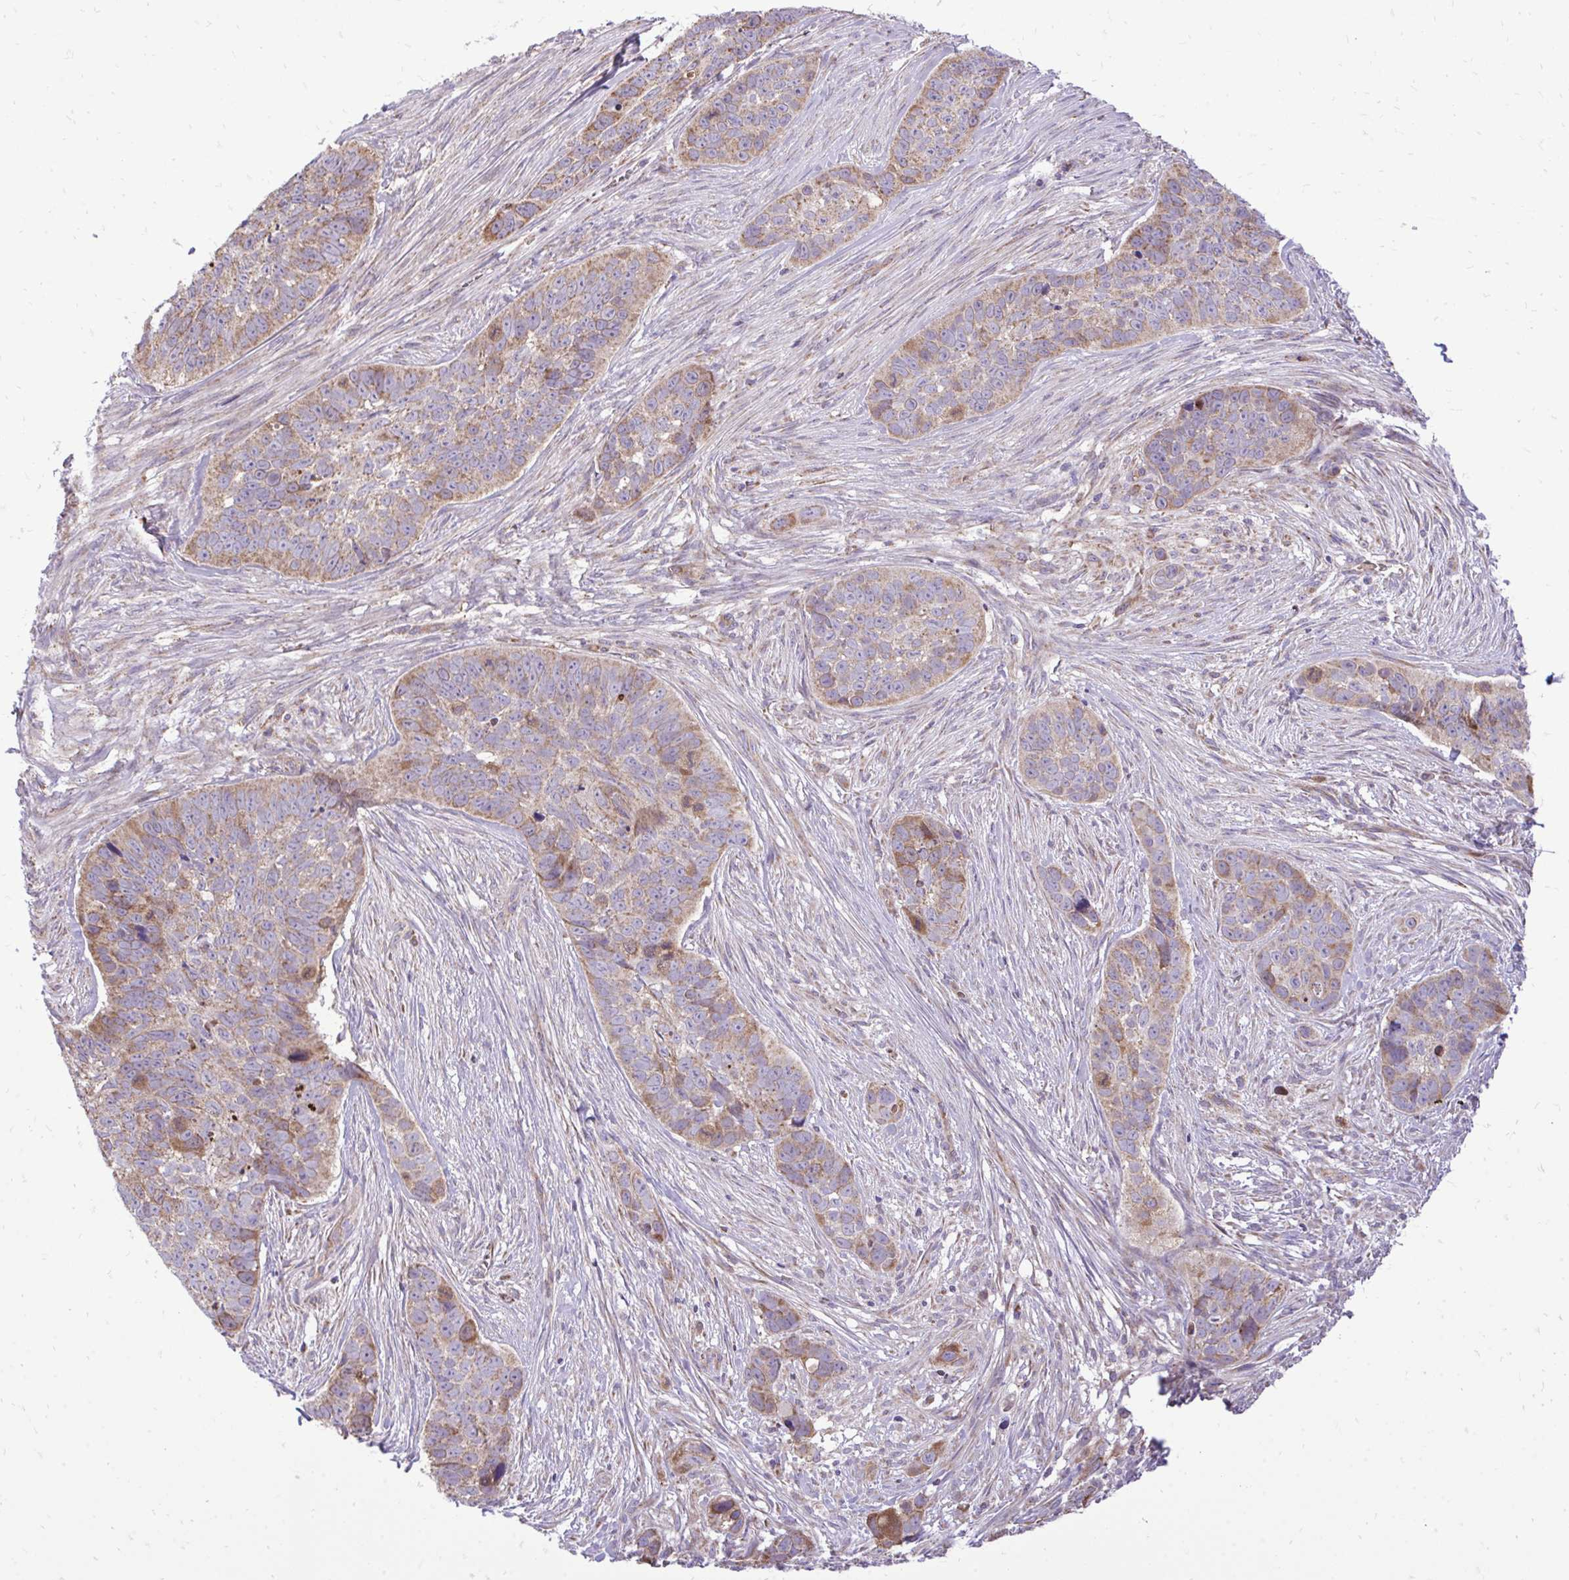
{"staining": {"intensity": "moderate", "quantity": ">75%", "location": "cytoplasmic/membranous"}, "tissue": "skin cancer", "cell_type": "Tumor cells", "image_type": "cancer", "snomed": [{"axis": "morphology", "description": "Basal cell carcinoma"}, {"axis": "topography", "description": "Skin"}], "caption": "Basal cell carcinoma (skin) was stained to show a protein in brown. There is medium levels of moderate cytoplasmic/membranous expression in about >75% of tumor cells. The protein of interest is shown in brown color, while the nuclei are stained blue.", "gene": "UBE2C", "patient": {"sex": "female", "age": 82}}